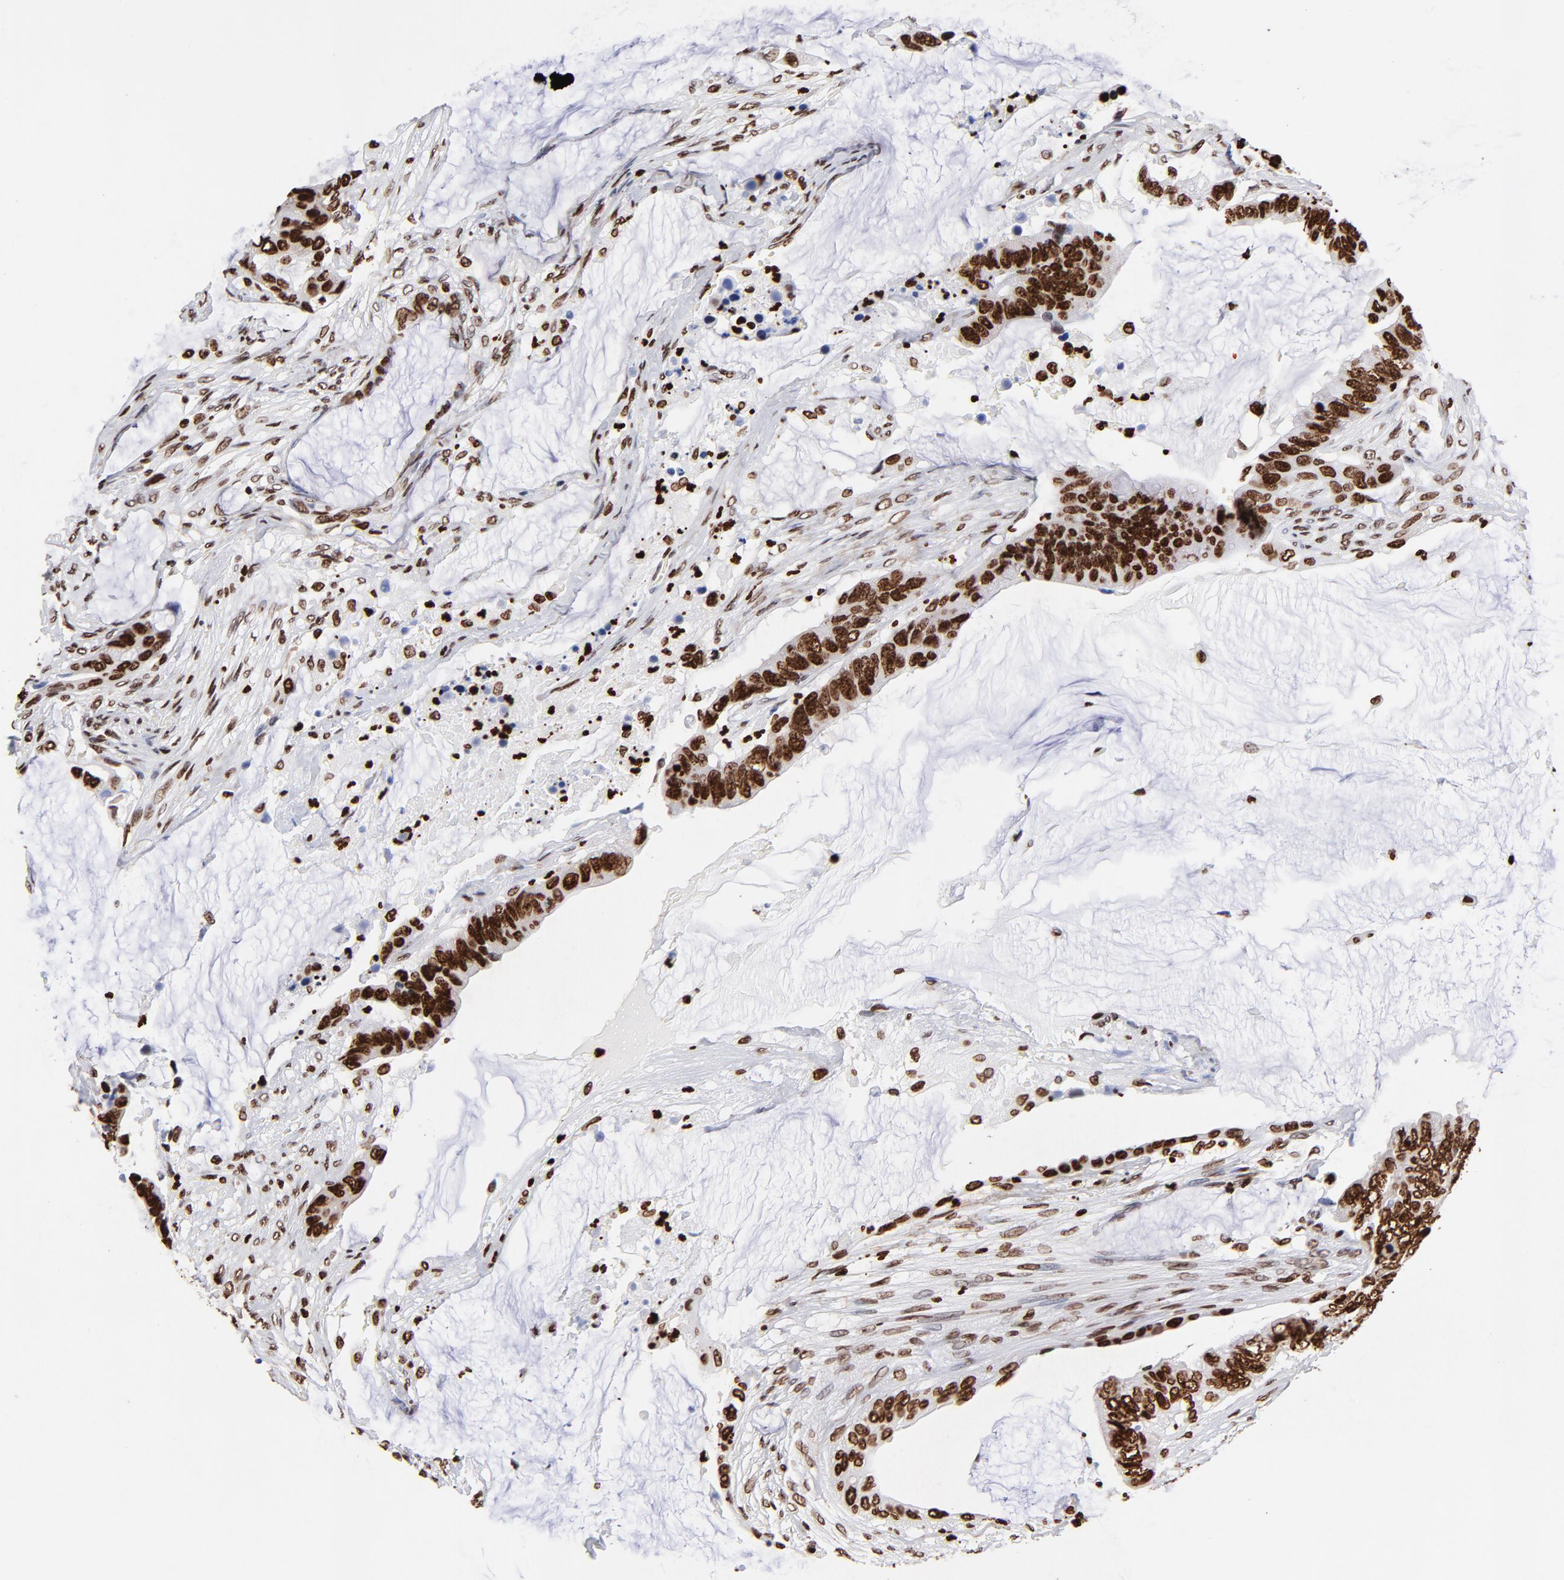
{"staining": {"intensity": "strong", "quantity": ">75%", "location": "nuclear"}, "tissue": "colorectal cancer", "cell_type": "Tumor cells", "image_type": "cancer", "snomed": [{"axis": "morphology", "description": "Adenocarcinoma, NOS"}, {"axis": "topography", "description": "Rectum"}], "caption": "Tumor cells demonstrate high levels of strong nuclear staining in approximately >75% of cells in human colorectal cancer. Using DAB (3,3'-diaminobenzidine) (brown) and hematoxylin (blue) stains, captured at high magnification using brightfield microscopy.", "gene": "FBH1", "patient": {"sex": "female", "age": 59}}